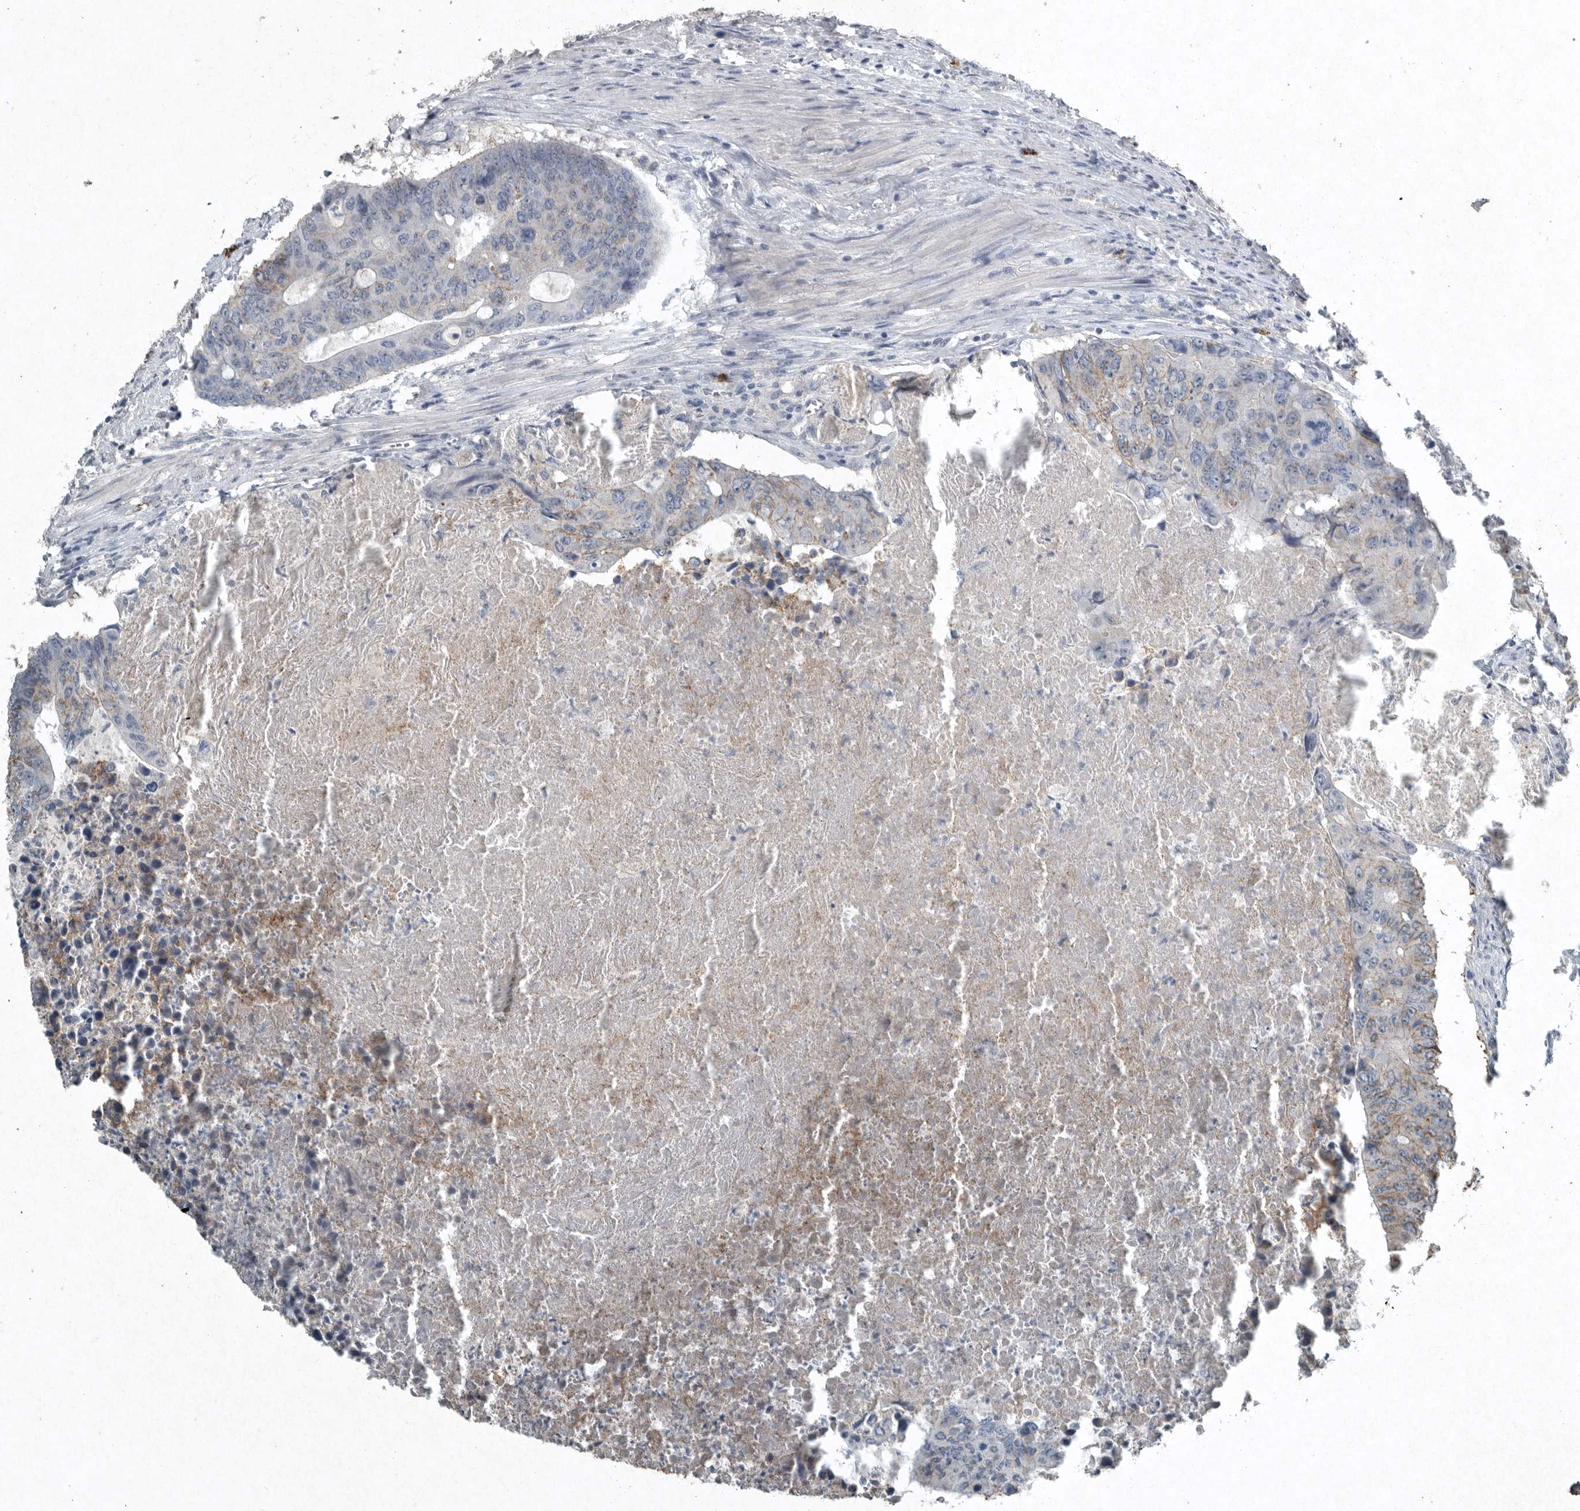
{"staining": {"intensity": "negative", "quantity": "none", "location": "none"}, "tissue": "colorectal cancer", "cell_type": "Tumor cells", "image_type": "cancer", "snomed": [{"axis": "morphology", "description": "Adenocarcinoma, NOS"}, {"axis": "topography", "description": "Colon"}], "caption": "This is an IHC micrograph of human colorectal adenocarcinoma. There is no staining in tumor cells.", "gene": "IL20", "patient": {"sex": "male", "age": 87}}